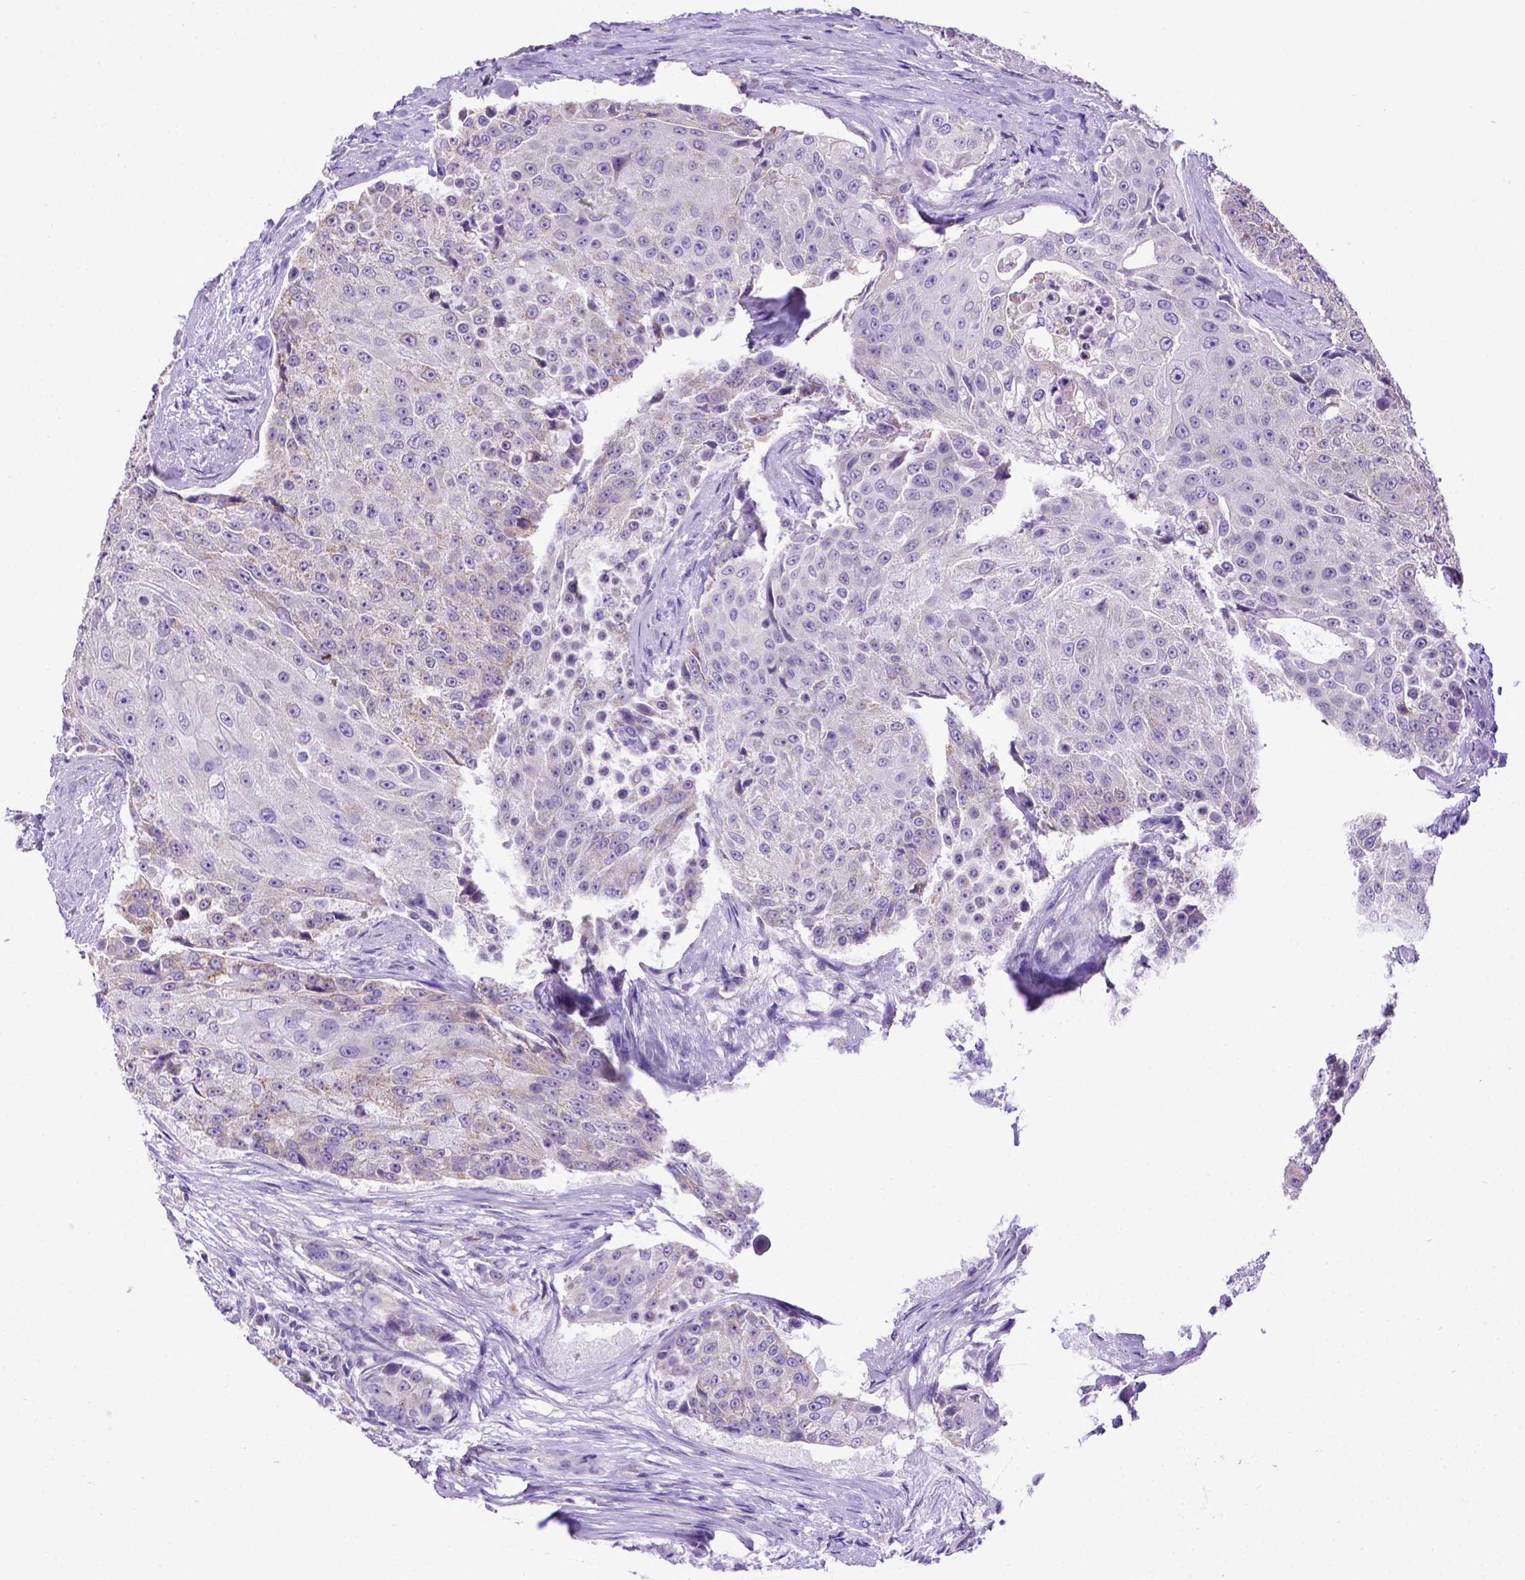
{"staining": {"intensity": "negative", "quantity": "none", "location": "none"}, "tissue": "urothelial cancer", "cell_type": "Tumor cells", "image_type": "cancer", "snomed": [{"axis": "morphology", "description": "Urothelial carcinoma, High grade"}, {"axis": "topography", "description": "Urinary bladder"}], "caption": "A high-resolution micrograph shows IHC staining of high-grade urothelial carcinoma, which exhibits no significant positivity in tumor cells.", "gene": "SPEF1", "patient": {"sex": "female", "age": 63}}